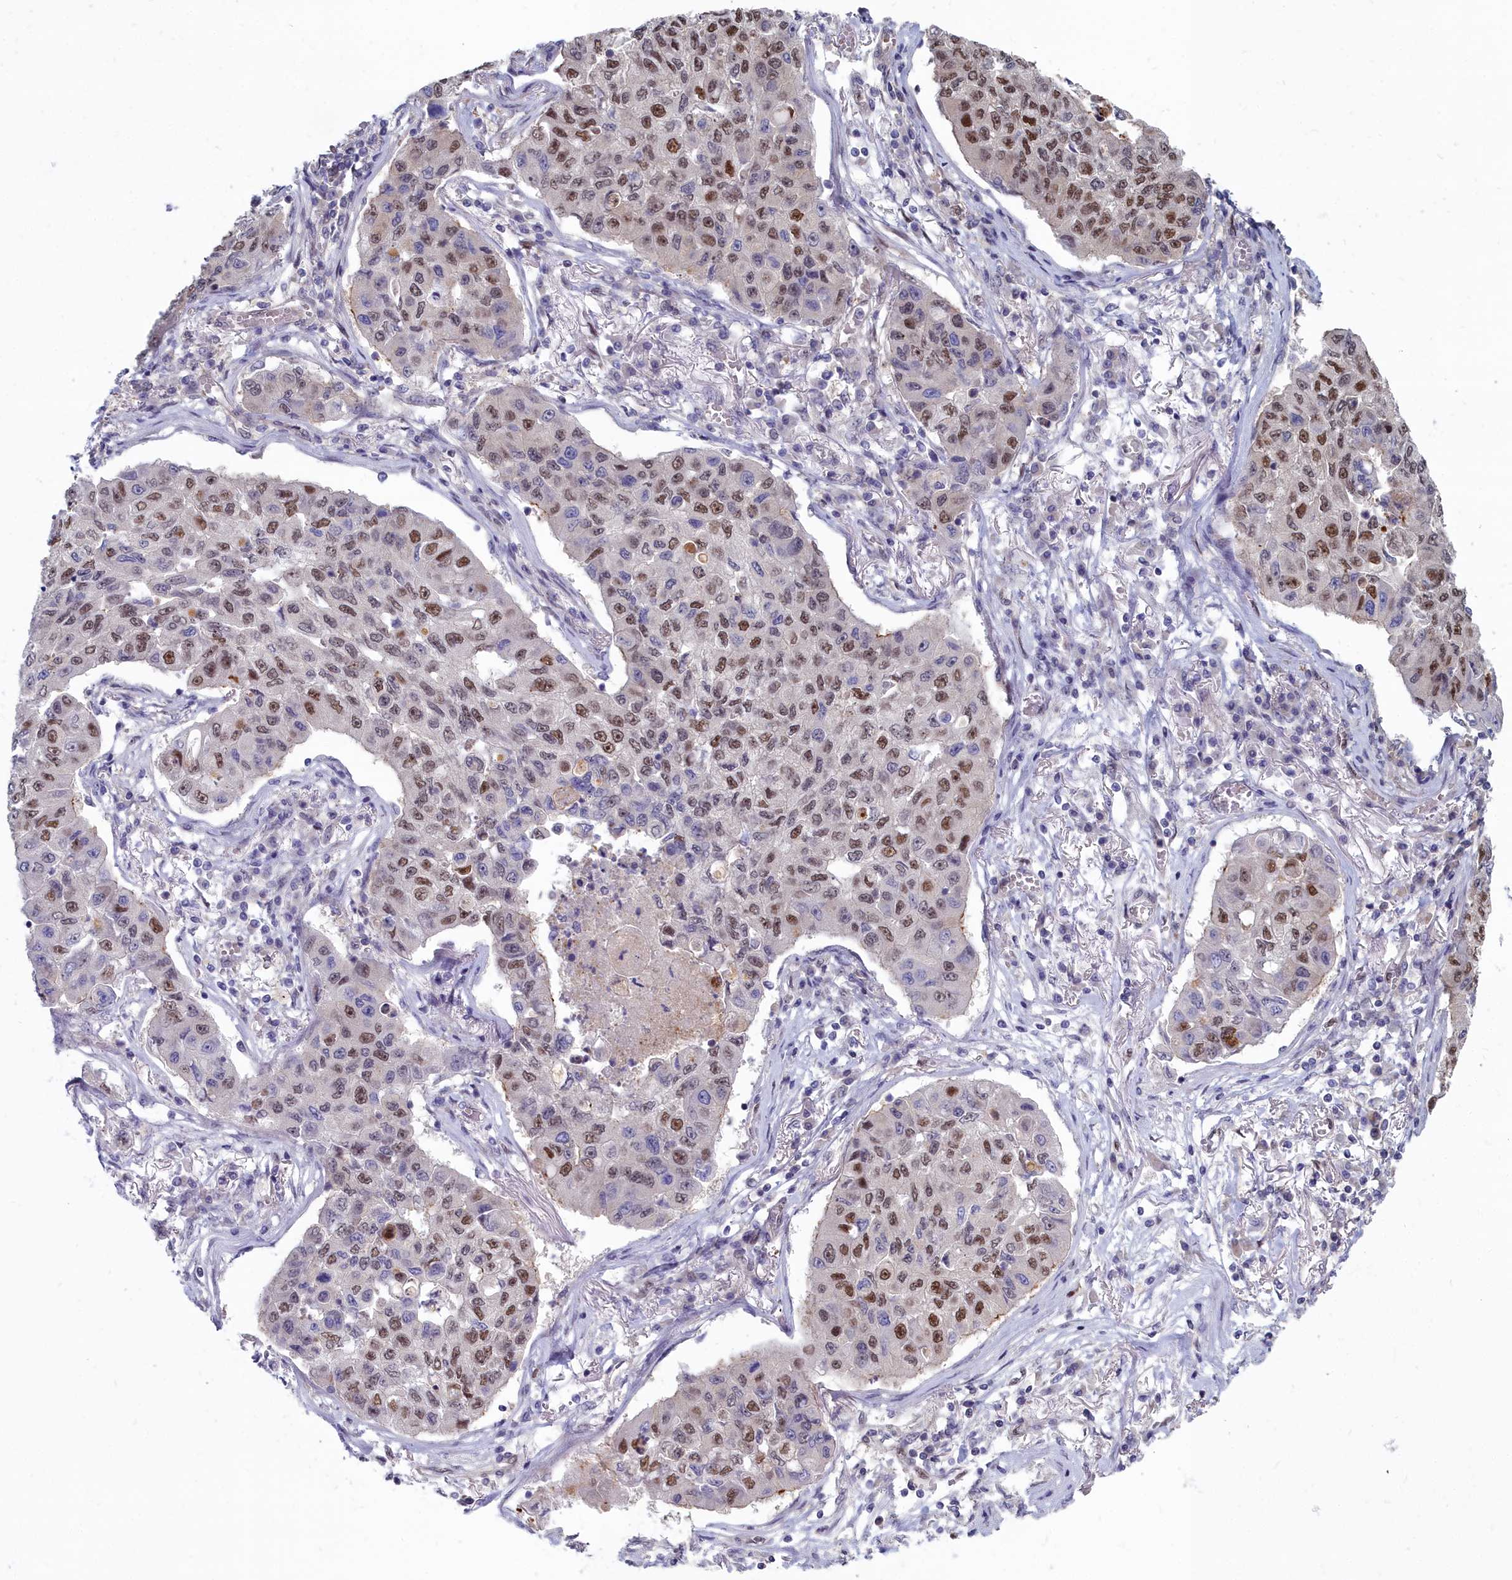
{"staining": {"intensity": "moderate", "quantity": "25%-75%", "location": "nuclear"}, "tissue": "lung cancer", "cell_type": "Tumor cells", "image_type": "cancer", "snomed": [{"axis": "morphology", "description": "Squamous cell carcinoma, NOS"}, {"axis": "topography", "description": "Lung"}], "caption": "Moderate nuclear protein positivity is seen in approximately 25%-75% of tumor cells in lung squamous cell carcinoma. Using DAB (brown) and hematoxylin (blue) stains, captured at high magnification using brightfield microscopy.", "gene": "RPS27A", "patient": {"sex": "male", "age": 74}}